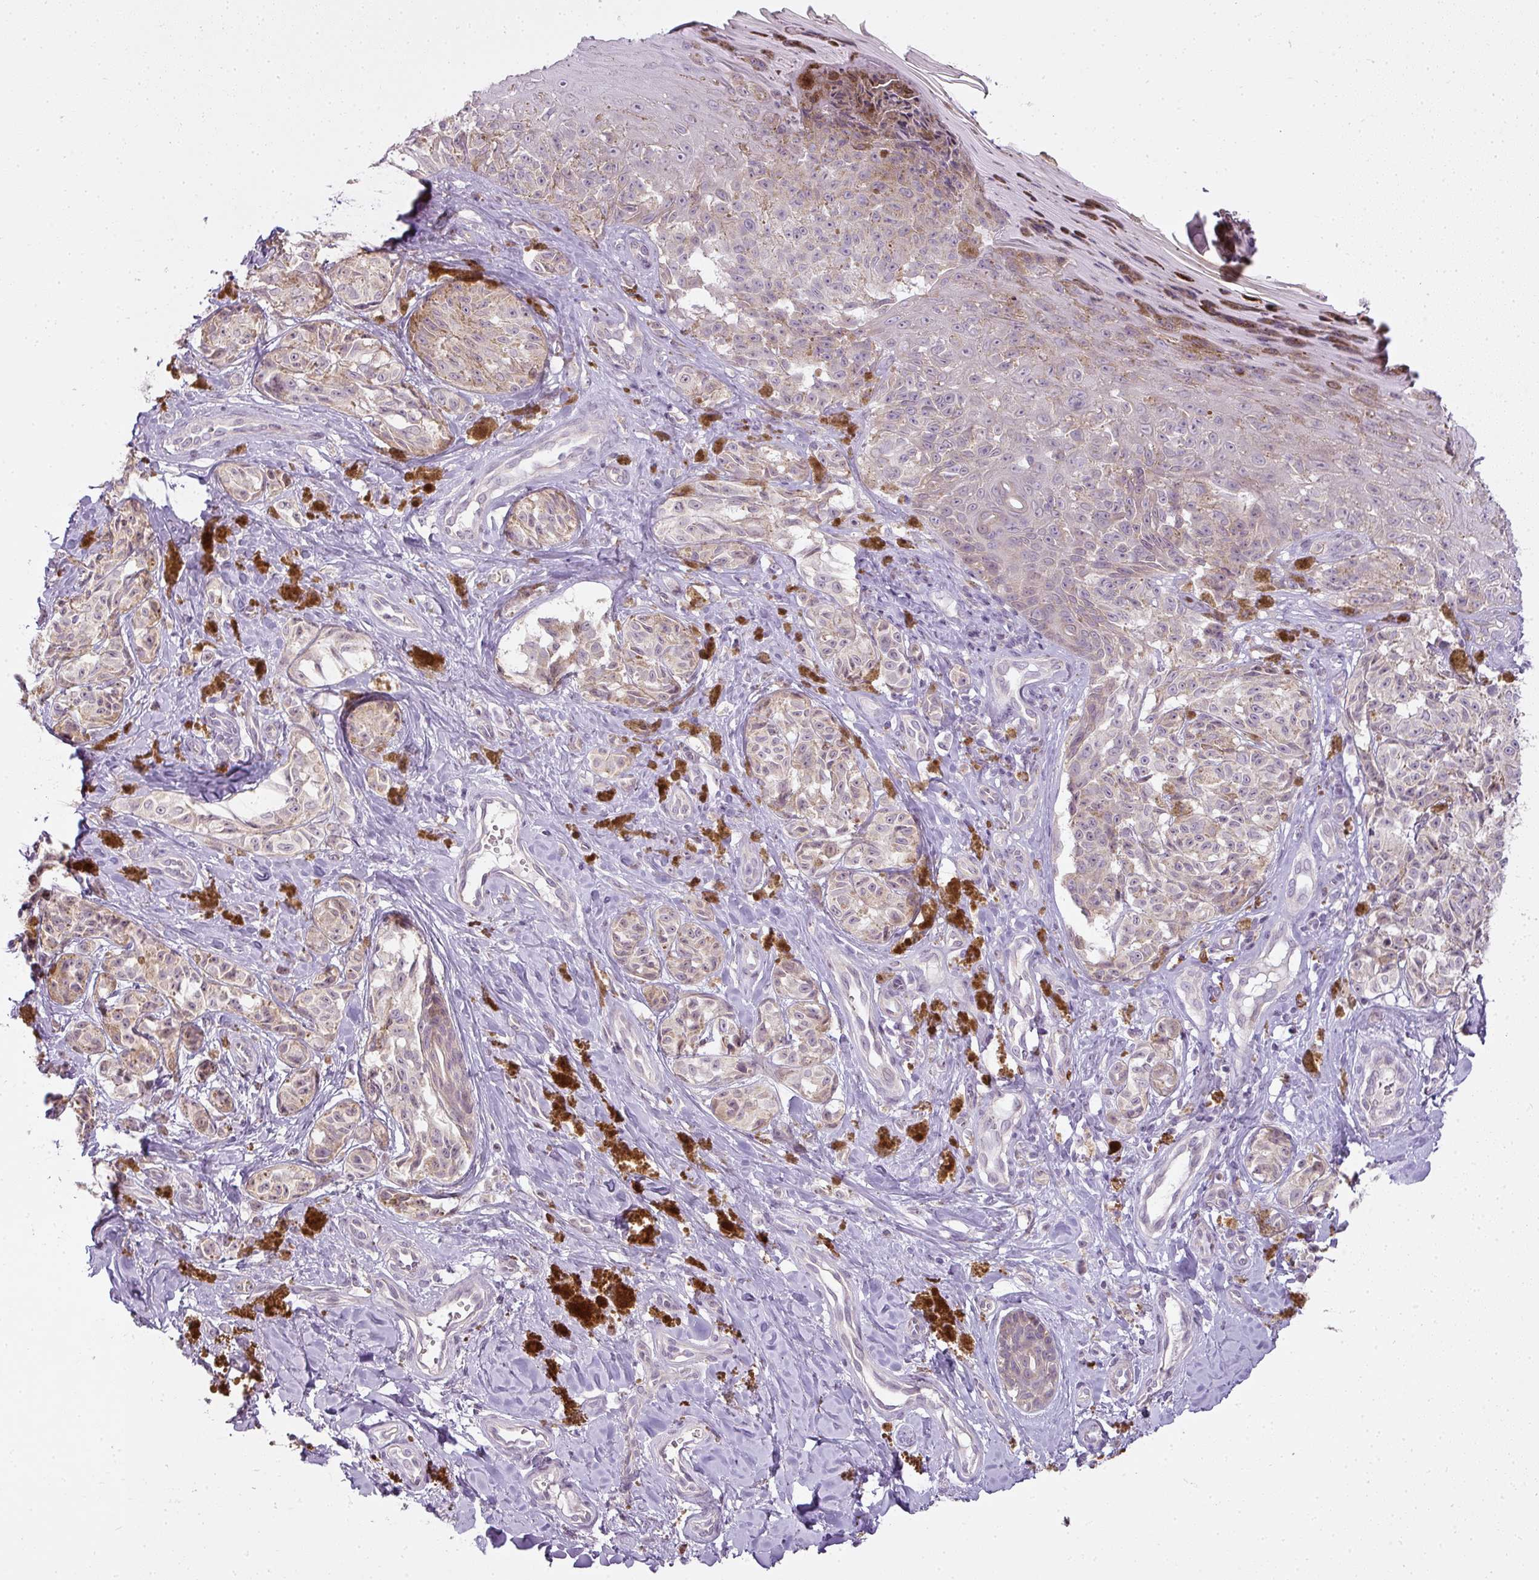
{"staining": {"intensity": "weak", "quantity": ">75%", "location": "cytoplasmic/membranous"}, "tissue": "melanoma", "cell_type": "Tumor cells", "image_type": "cancer", "snomed": [{"axis": "morphology", "description": "Malignant melanoma, NOS"}, {"axis": "topography", "description": "Skin"}], "caption": "Immunohistochemical staining of melanoma displays weak cytoplasmic/membranous protein expression in about >75% of tumor cells.", "gene": "LY75", "patient": {"sex": "female", "age": 65}}